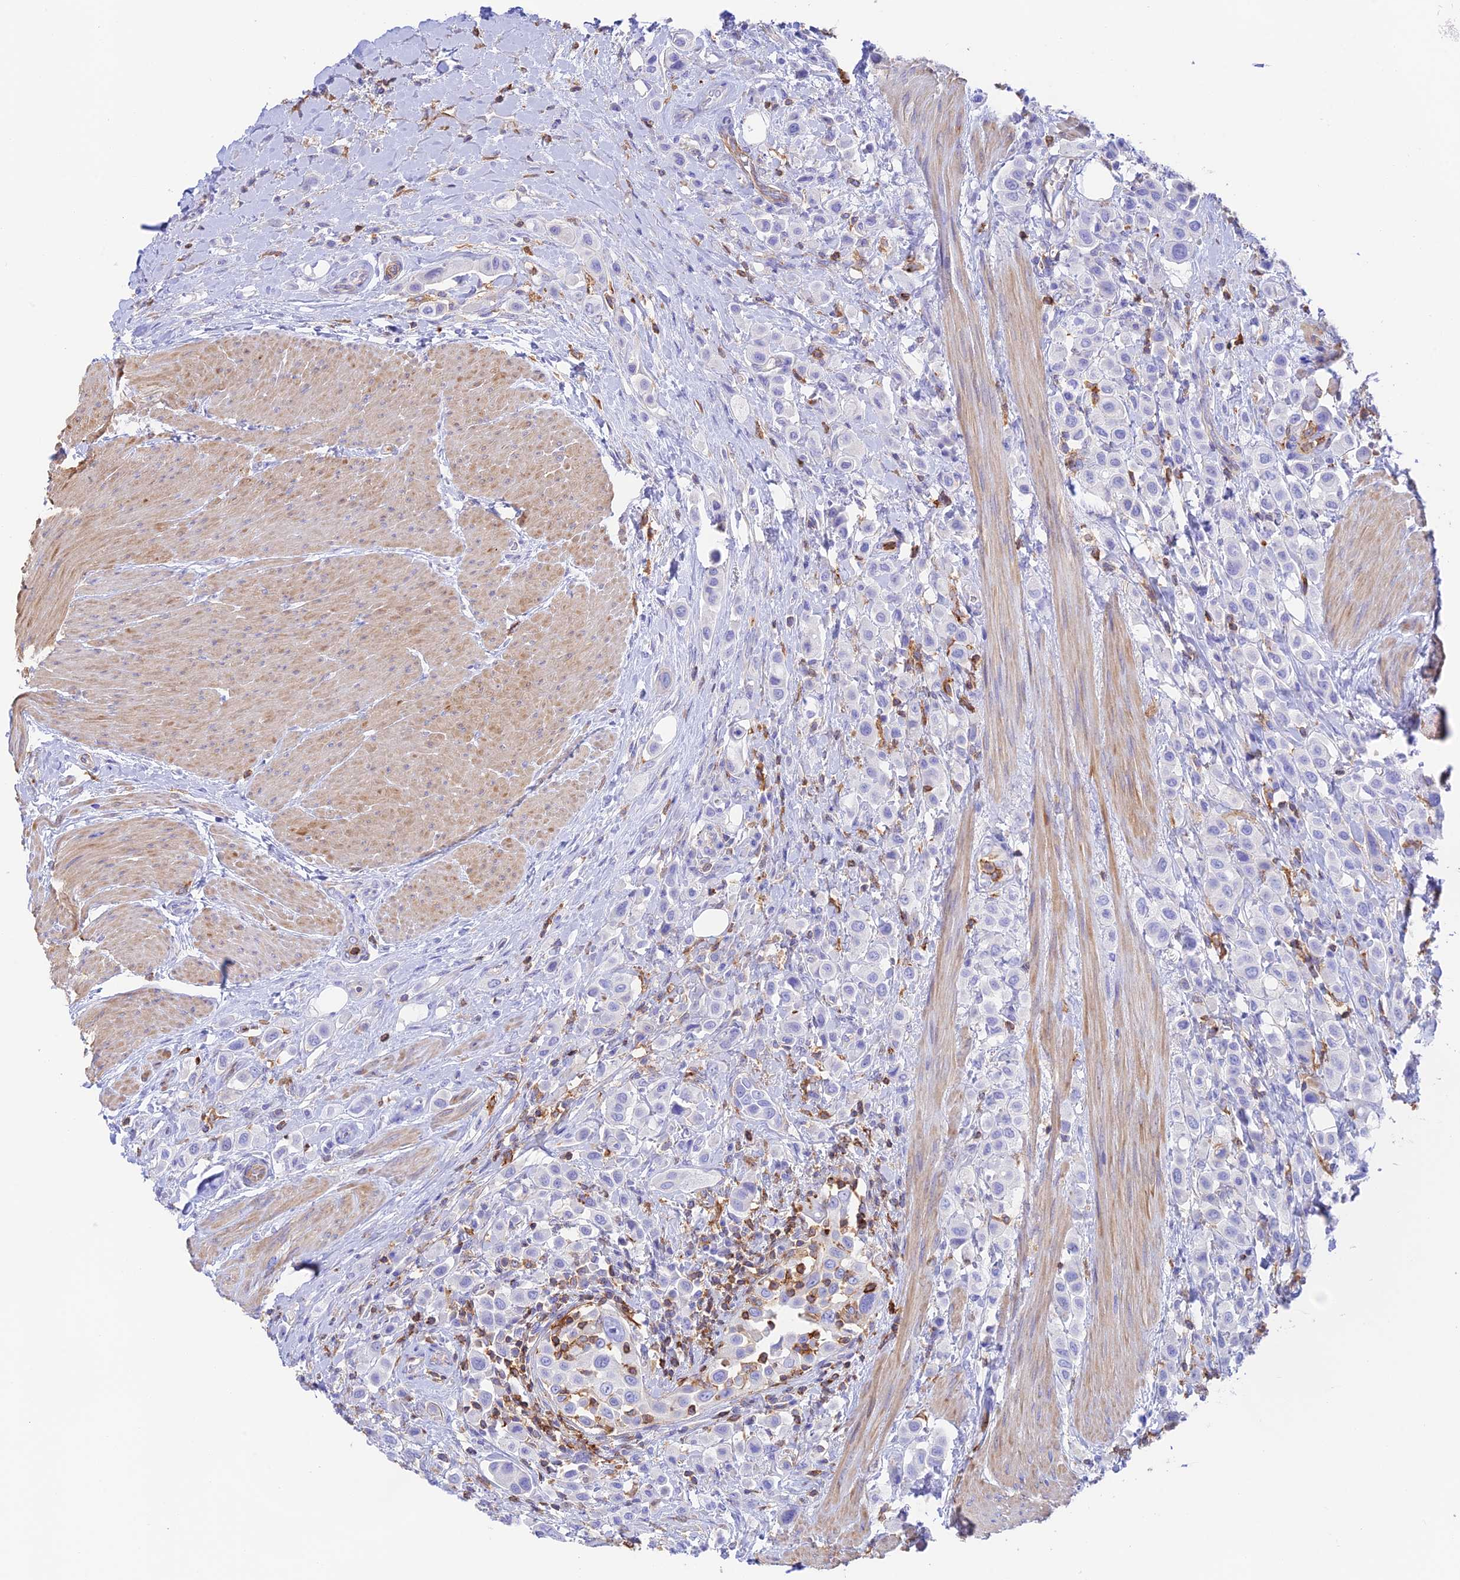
{"staining": {"intensity": "negative", "quantity": "none", "location": "none"}, "tissue": "urothelial cancer", "cell_type": "Tumor cells", "image_type": "cancer", "snomed": [{"axis": "morphology", "description": "Urothelial carcinoma, High grade"}, {"axis": "topography", "description": "Urinary bladder"}], "caption": "Immunohistochemical staining of high-grade urothelial carcinoma demonstrates no significant staining in tumor cells.", "gene": "DENND1C", "patient": {"sex": "male", "age": 50}}